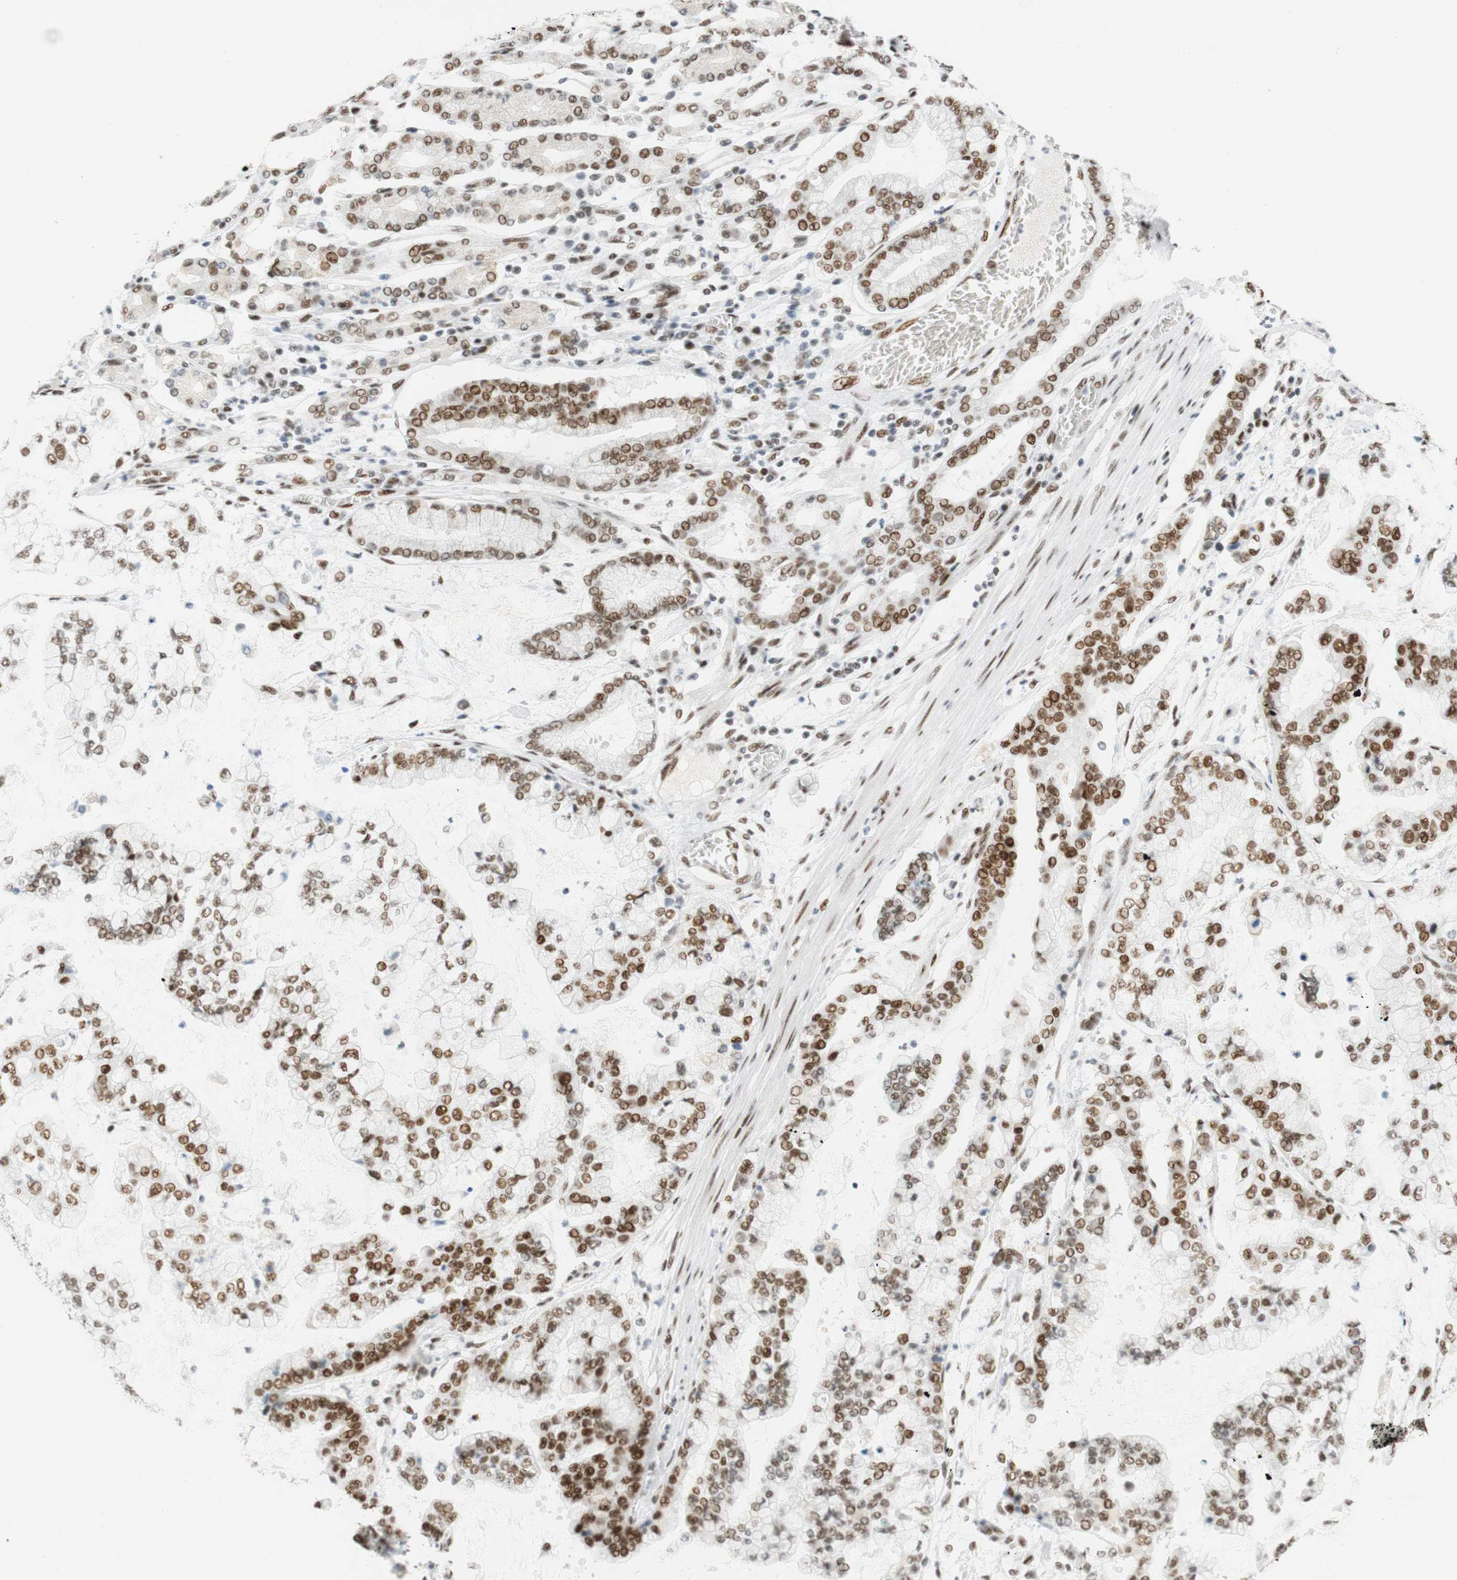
{"staining": {"intensity": "moderate", "quantity": ">75%", "location": "cytoplasmic/membranous,nuclear"}, "tissue": "stomach cancer", "cell_type": "Tumor cells", "image_type": "cancer", "snomed": [{"axis": "morphology", "description": "Normal tissue, NOS"}, {"axis": "morphology", "description": "Adenocarcinoma, NOS"}, {"axis": "topography", "description": "Stomach, upper"}, {"axis": "topography", "description": "Stomach"}], "caption": "Immunohistochemistry of stomach cancer (adenocarcinoma) reveals medium levels of moderate cytoplasmic/membranous and nuclear positivity in approximately >75% of tumor cells.", "gene": "RNF20", "patient": {"sex": "male", "age": 76}}